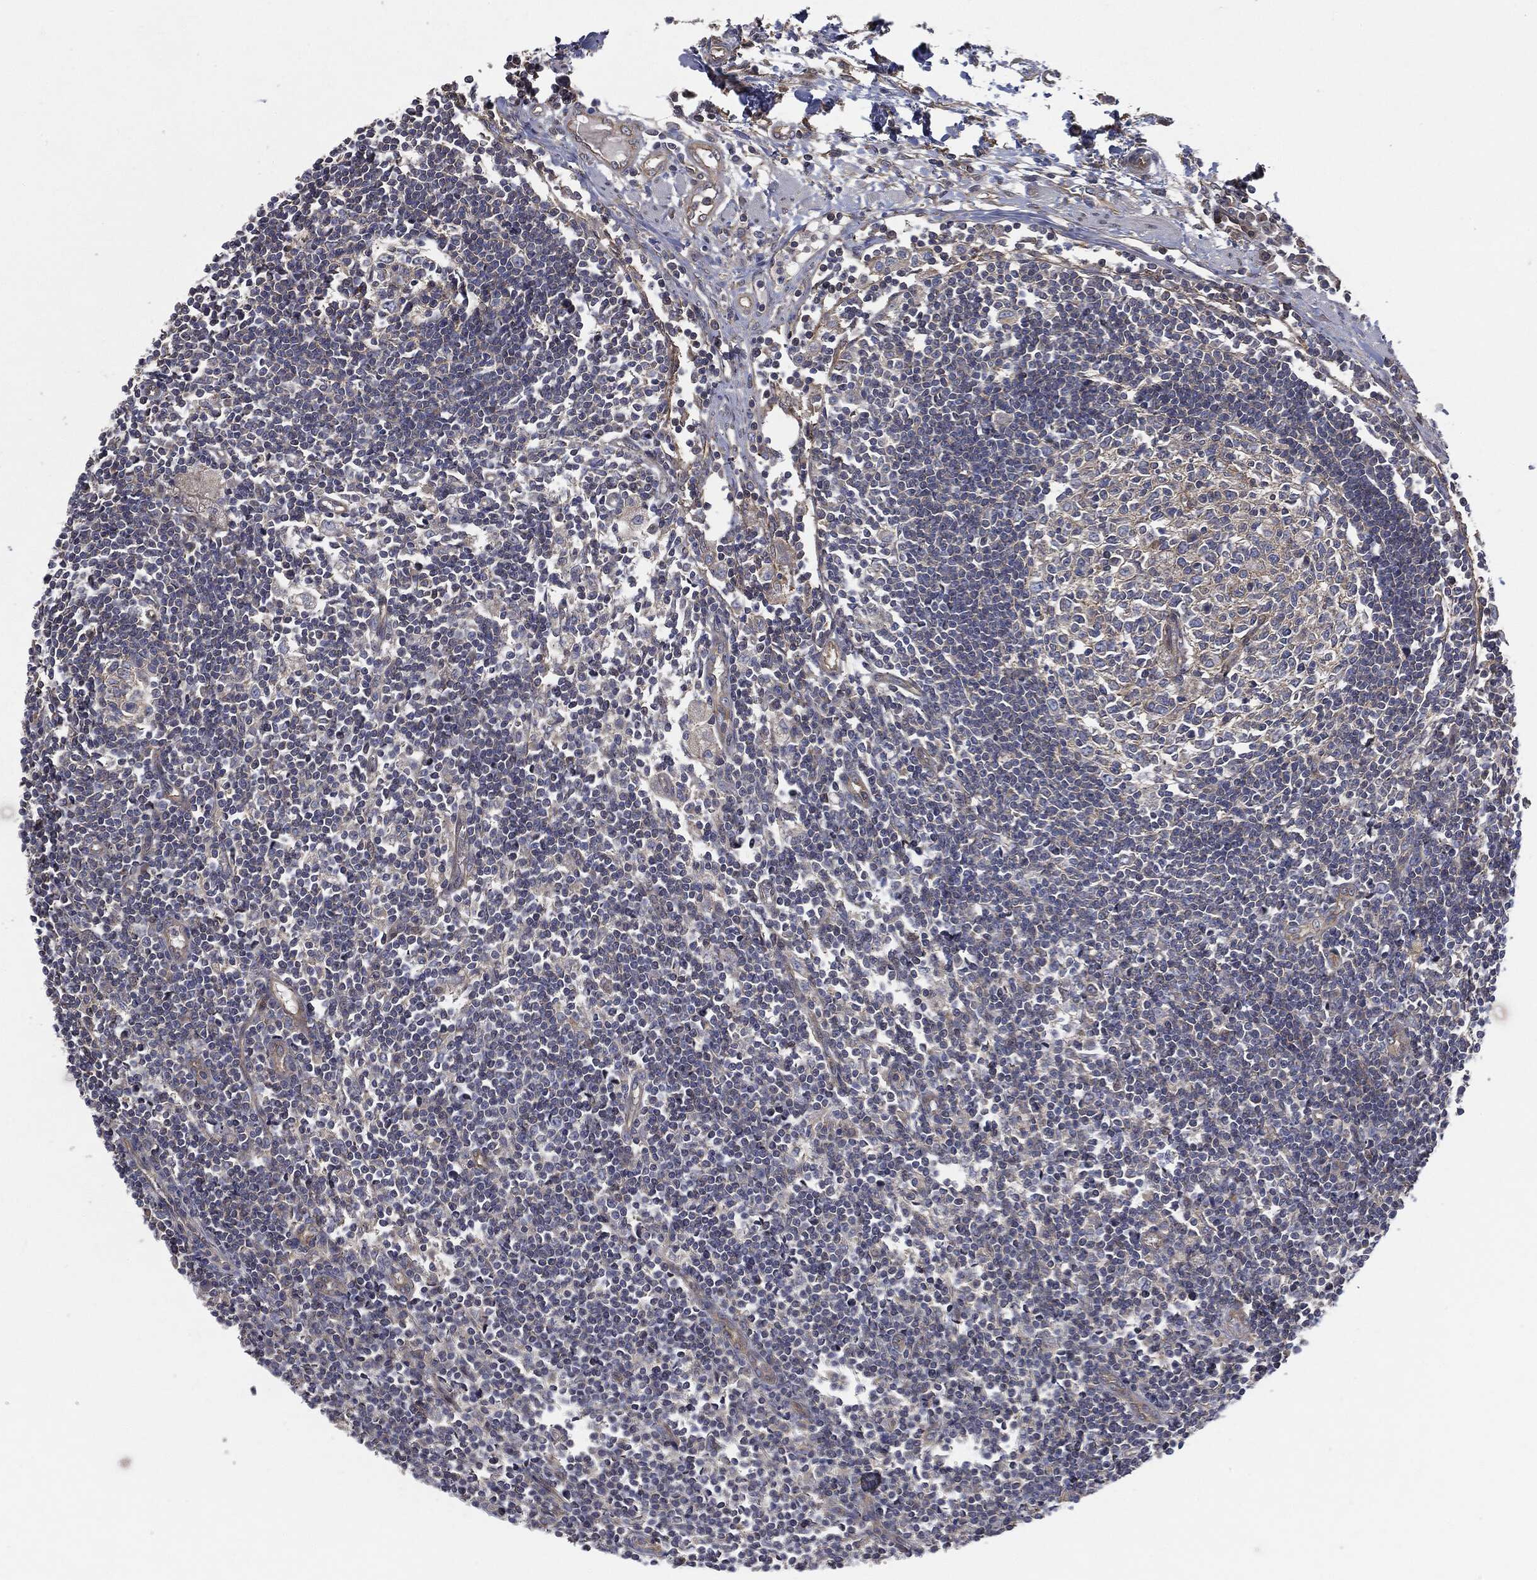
{"staining": {"intensity": "negative", "quantity": "none", "location": "none"}, "tissue": "lymph node", "cell_type": "Germinal center cells", "image_type": "normal", "snomed": [{"axis": "morphology", "description": "Normal tissue, NOS"}, {"axis": "morphology", "description": "Adenocarcinoma, NOS"}, {"axis": "topography", "description": "Lymph node"}, {"axis": "topography", "description": "Pancreas"}], "caption": "A high-resolution photomicrograph shows immunohistochemistry staining of unremarkable lymph node, which demonstrates no significant positivity in germinal center cells.", "gene": "EPS15L1", "patient": {"sex": "female", "age": 58}}